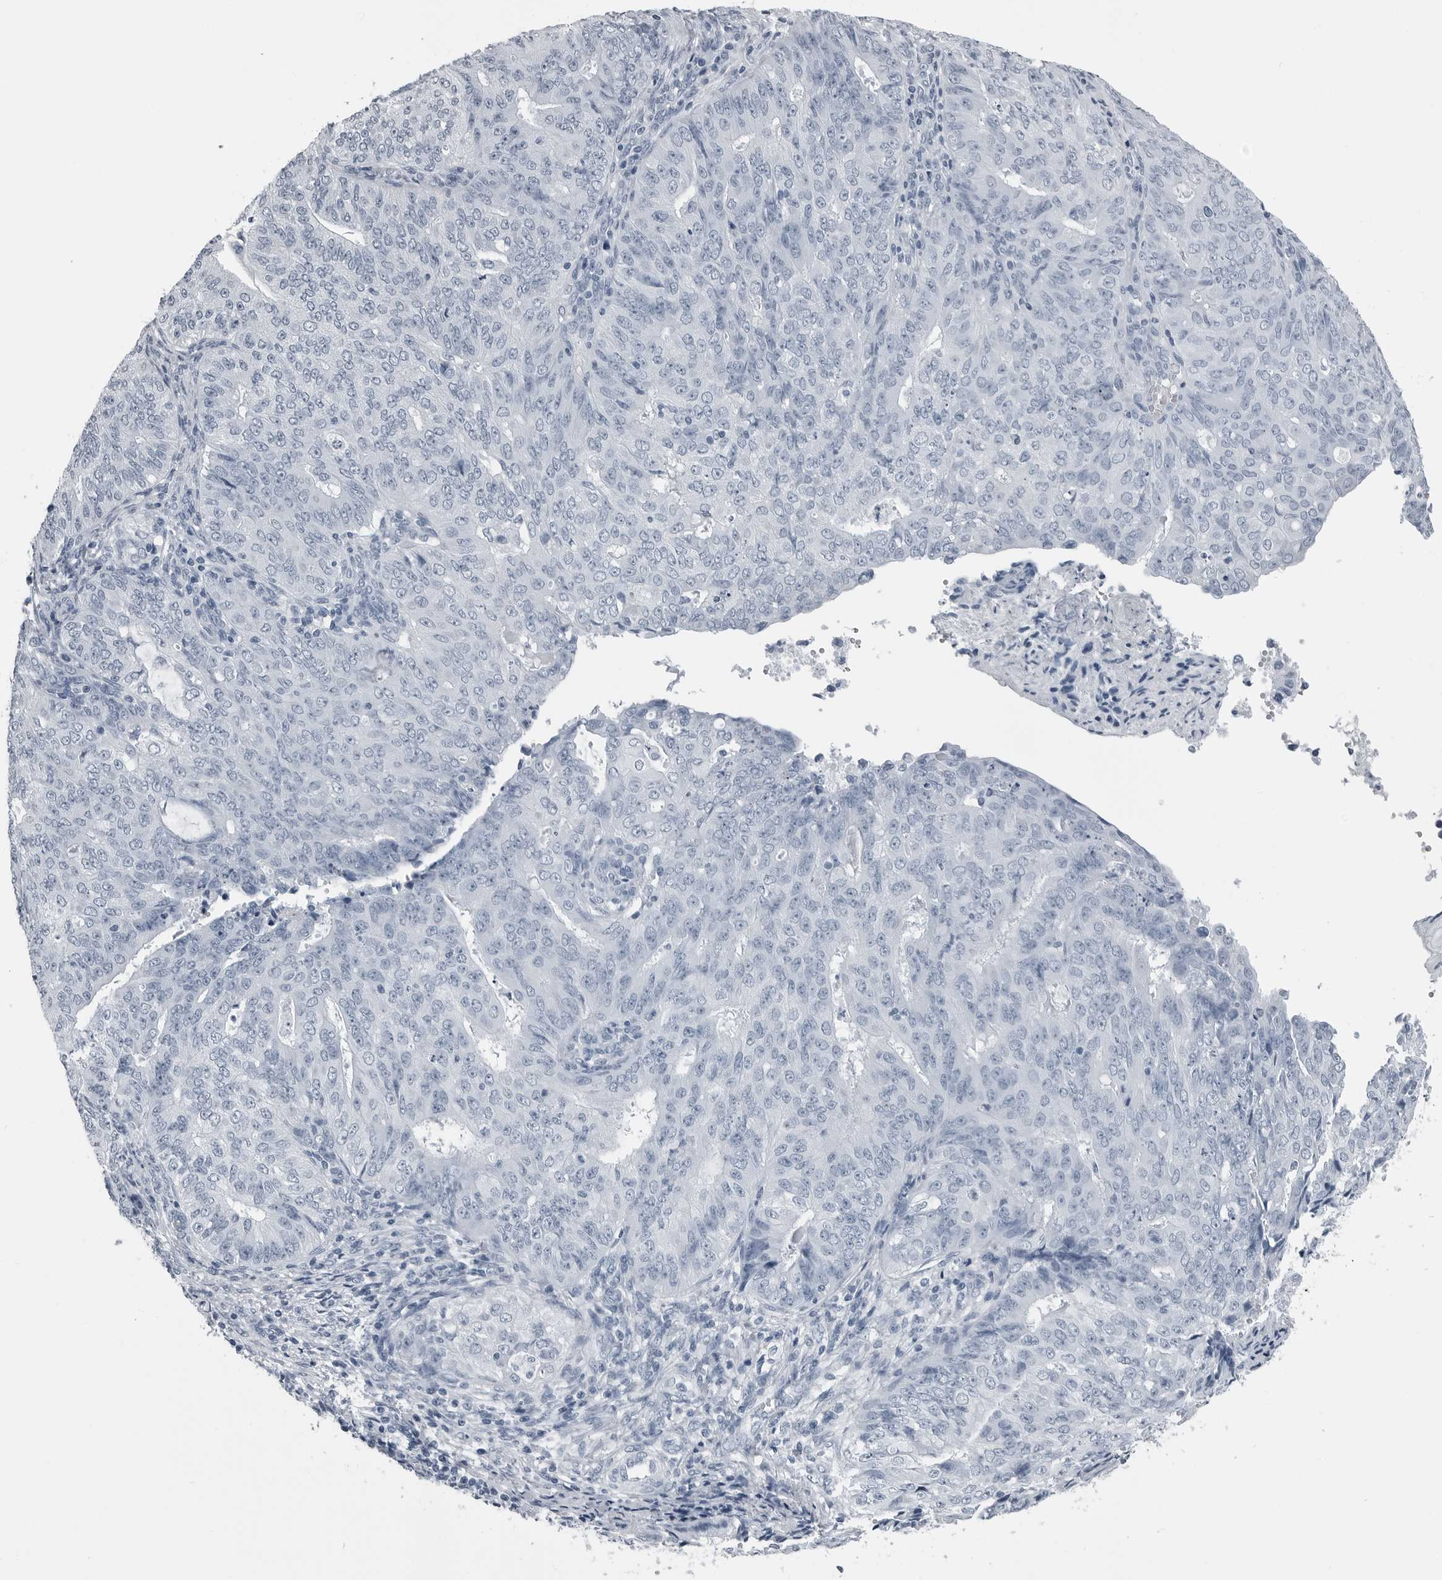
{"staining": {"intensity": "negative", "quantity": "none", "location": "none"}, "tissue": "endometrial cancer", "cell_type": "Tumor cells", "image_type": "cancer", "snomed": [{"axis": "morphology", "description": "Adenocarcinoma, NOS"}, {"axis": "topography", "description": "Endometrium"}], "caption": "High power microscopy histopathology image of an IHC photomicrograph of endometrial adenocarcinoma, revealing no significant expression in tumor cells. (DAB (3,3'-diaminobenzidine) IHC visualized using brightfield microscopy, high magnification).", "gene": "SPINK1", "patient": {"sex": "female", "age": 32}}